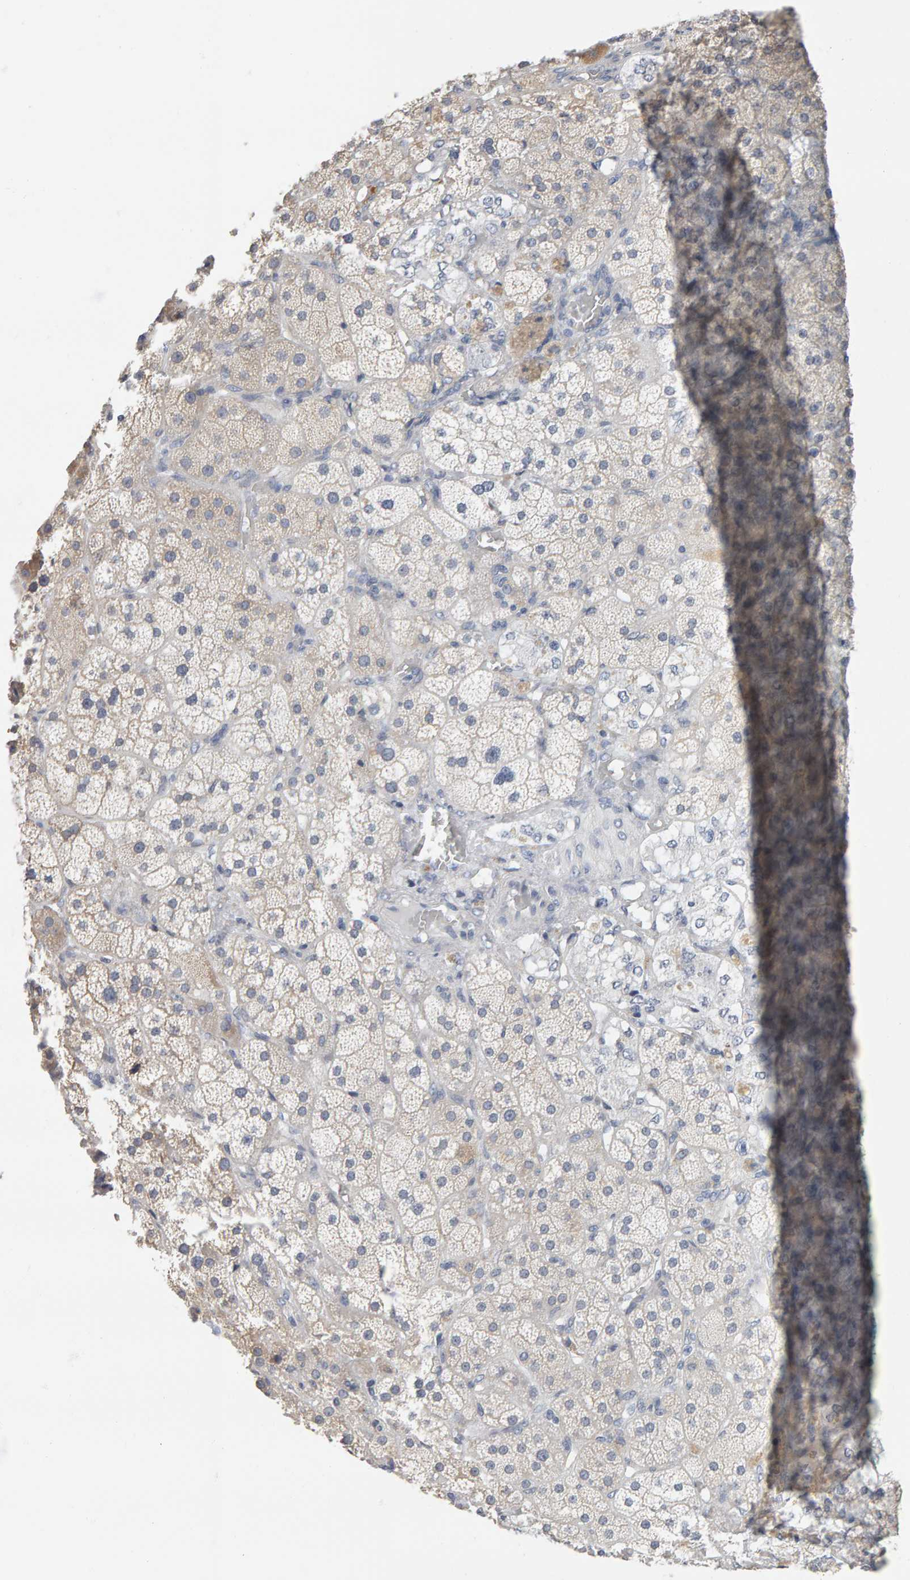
{"staining": {"intensity": "weak", "quantity": "<25%", "location": "cytoplasmic/membranous"}, "tissue": "adrenal gland", "cell_type": "Glandular cells", "image_type": "normal", "snomed": [{"axis": "morphology", "description": "Normal tissue, NOS"}, {"axis": "topography", "description": "Adrenal gland"}], "caption": "This micrograph is of benign adrenal gland stained with immunohistochemistry to label a protein in brown with the nuclei are counter-stained blue. There is no positivity in glandular cells.", "gene": "ADHFE1", "patient": {"sex": "male", "age": 57}}